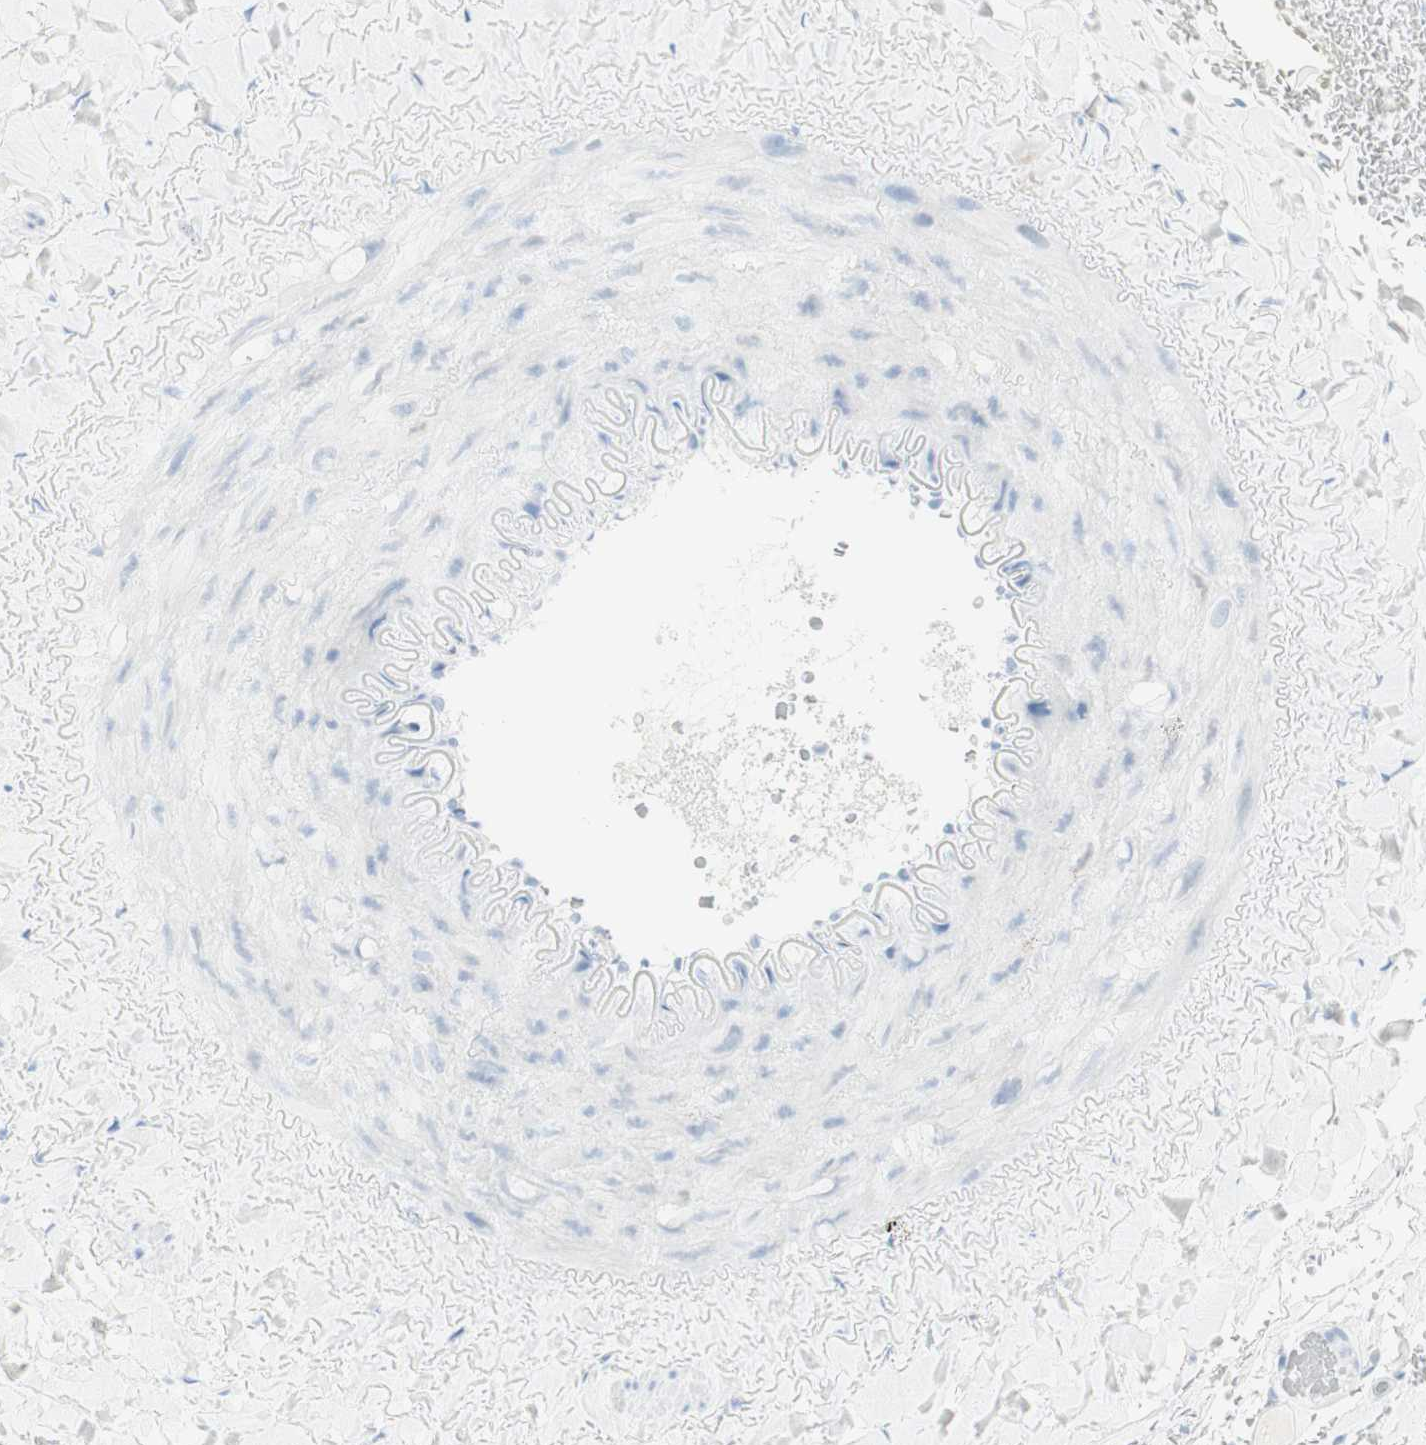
{"staining": {"intensity": "negative", "quantity": "none", "location": "none"}, "tissue": "adipose tissue", "cell_type": "Adipocytes", "image_type": "normal", "snomed": [{"axis": "morphology", "description": "Normal tissue, NOS"}, {"axis": "topography", "description": "Peripheral nerve tissue"}], "caption": "Immunohistochemistry (IHC) of normal adipose tissue demonstrates no expression in adipocytes. (DAB (3,3'-diaminobenzidine) immunohistochemistry (IHC) visualized using brightfield microscopy, high magnification).", "gene": "NAPSA", "patient": {"sex": "male", "age": 70}}